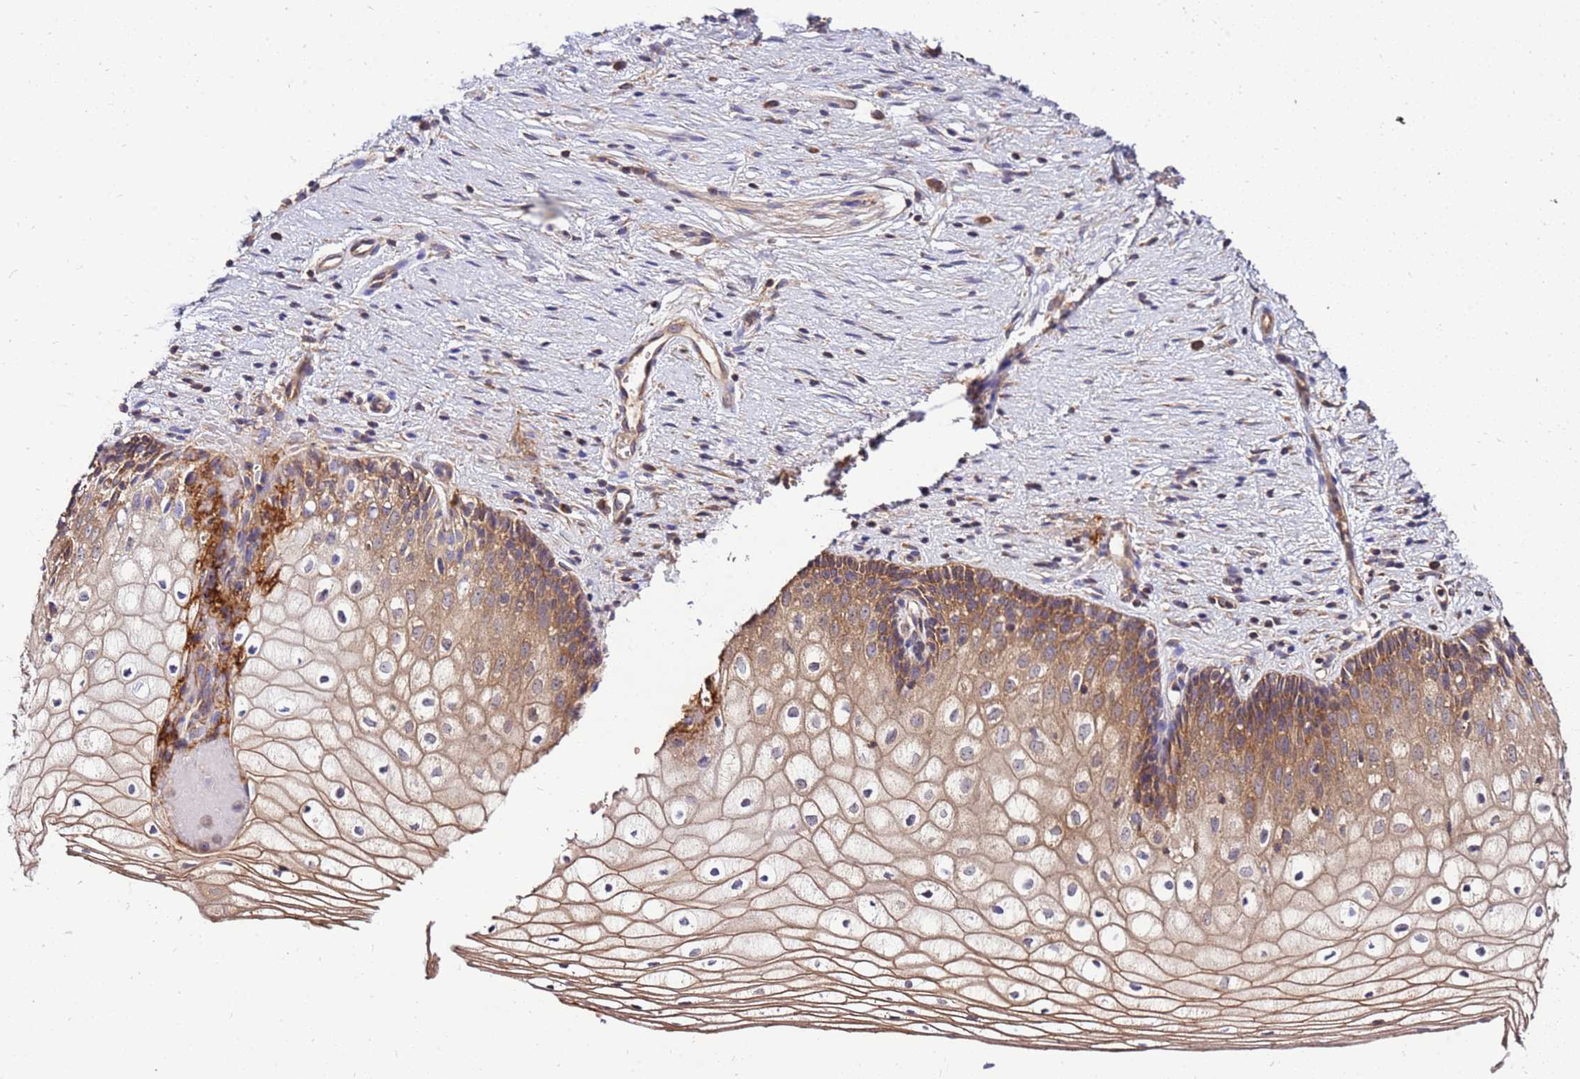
{"staining": {"intensity": "moderate", "quantity": ">75%", "location": "cytoplasmic/membranous"}, "tissue": "vagina", "cell_type": "Squamous epithelial cells", "image_type": "normal", "snomed": [{"axis": "morphology", "description": "Normal tissue, NOS"}, {"axis": "topography", "description": "Vagina"}], "caption": "Immunohistochemistry micrograph of unremarkable human vagina stained for a protein (brown), which displays medium levels of moderate cytoplasmic/membranous positivity in approximately >75% of squamous epithelial cells.", "gene": "SLC44A5", "patient": {"sex": "female", "age": 60}}